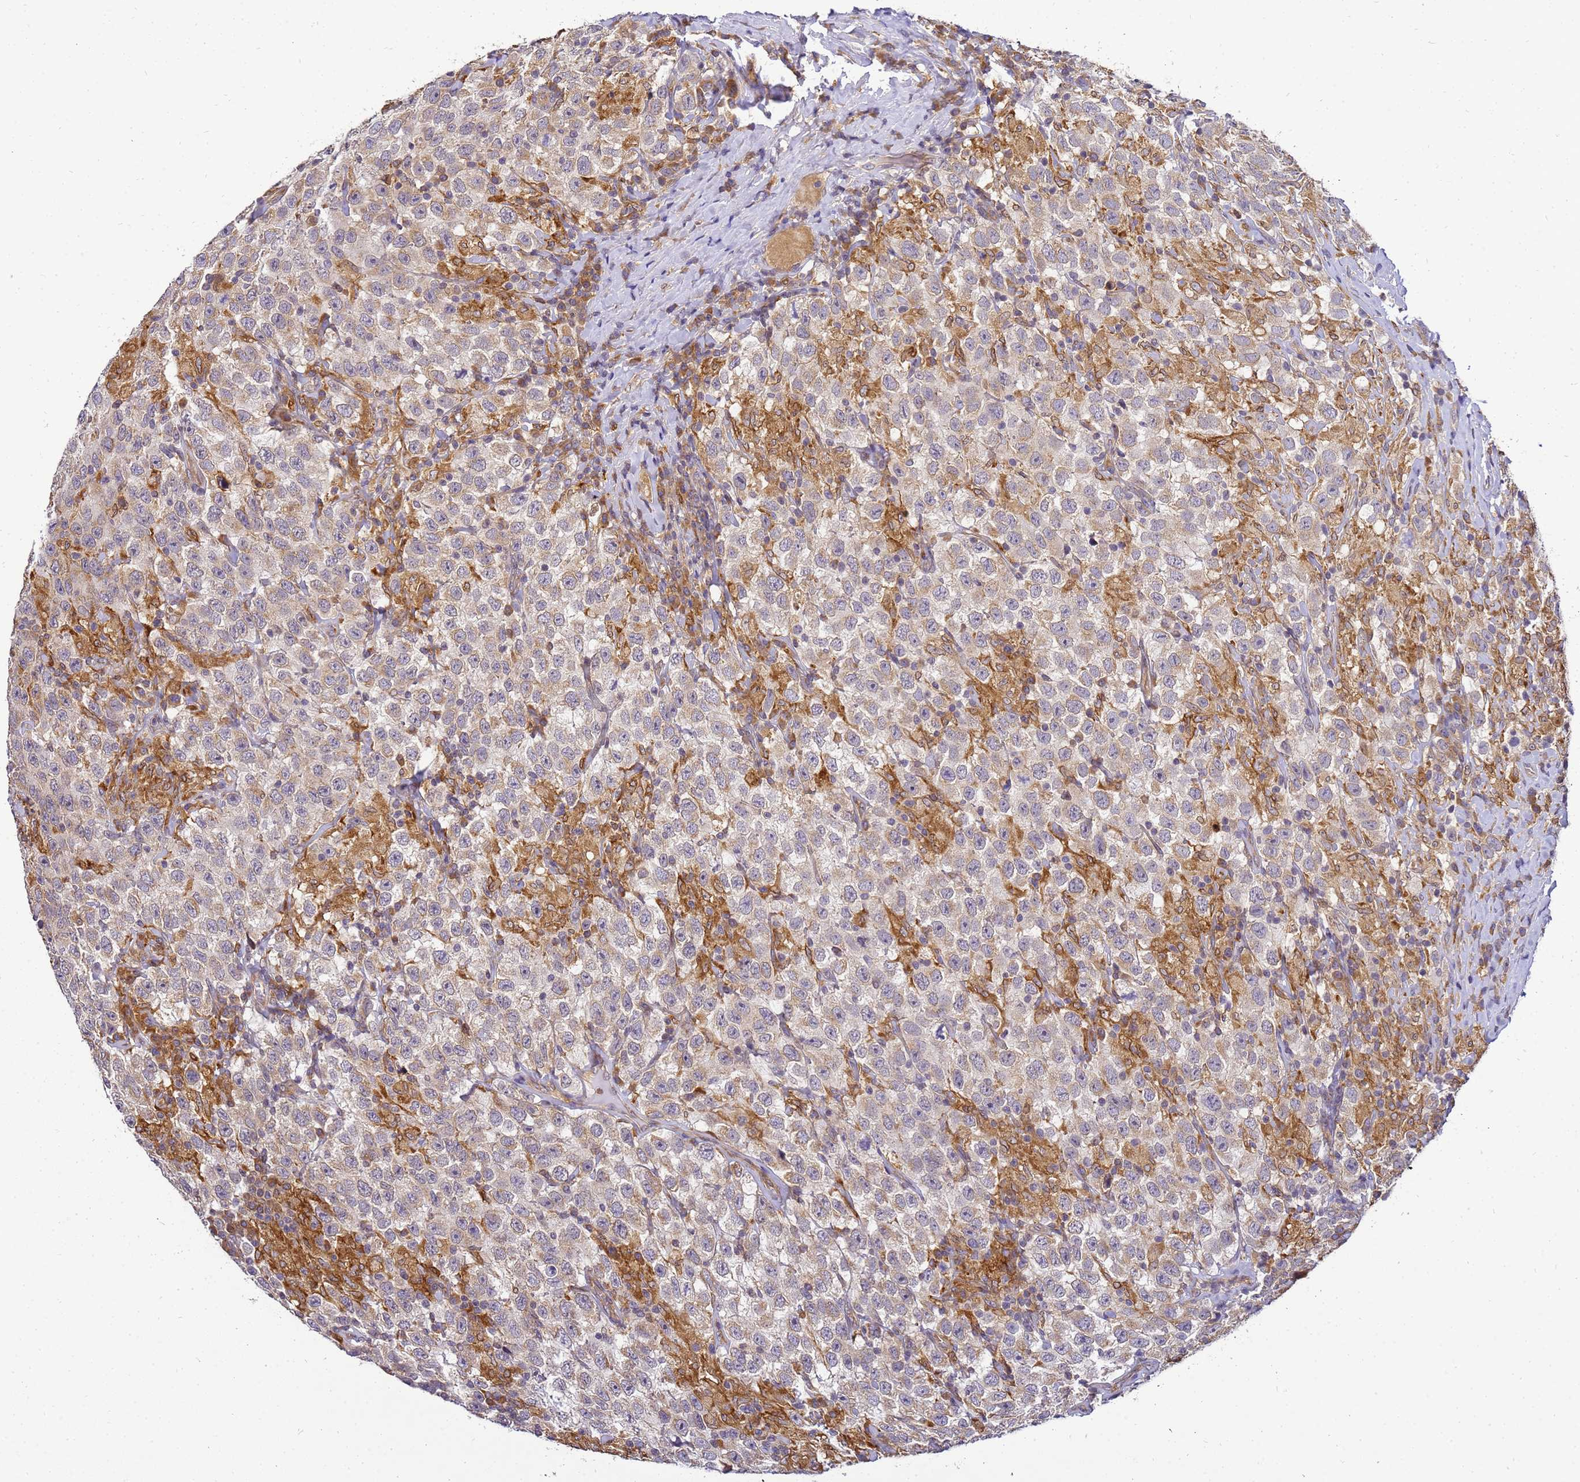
{"staining": {"intensity": "weak", "quantity": ">75%", "location": "cytoplasmic/membranous"}, "tissue": "testis cancer", "cell_type": "Tumor cells", "image_type": "cancer", "snomed": [{"axis": "morphology", "description": "Seminoma, NOS"}, {"axis": "topography", "description": "Testis"}], "caption": "Protein positivity by immunohistochemistry exhibits weak cytoplasmic/membranous positivity in about >75% of tumor cells in seminoma (testis).", "gene": "ADPGK", "patient": {"sex": "male", "age": 41}}